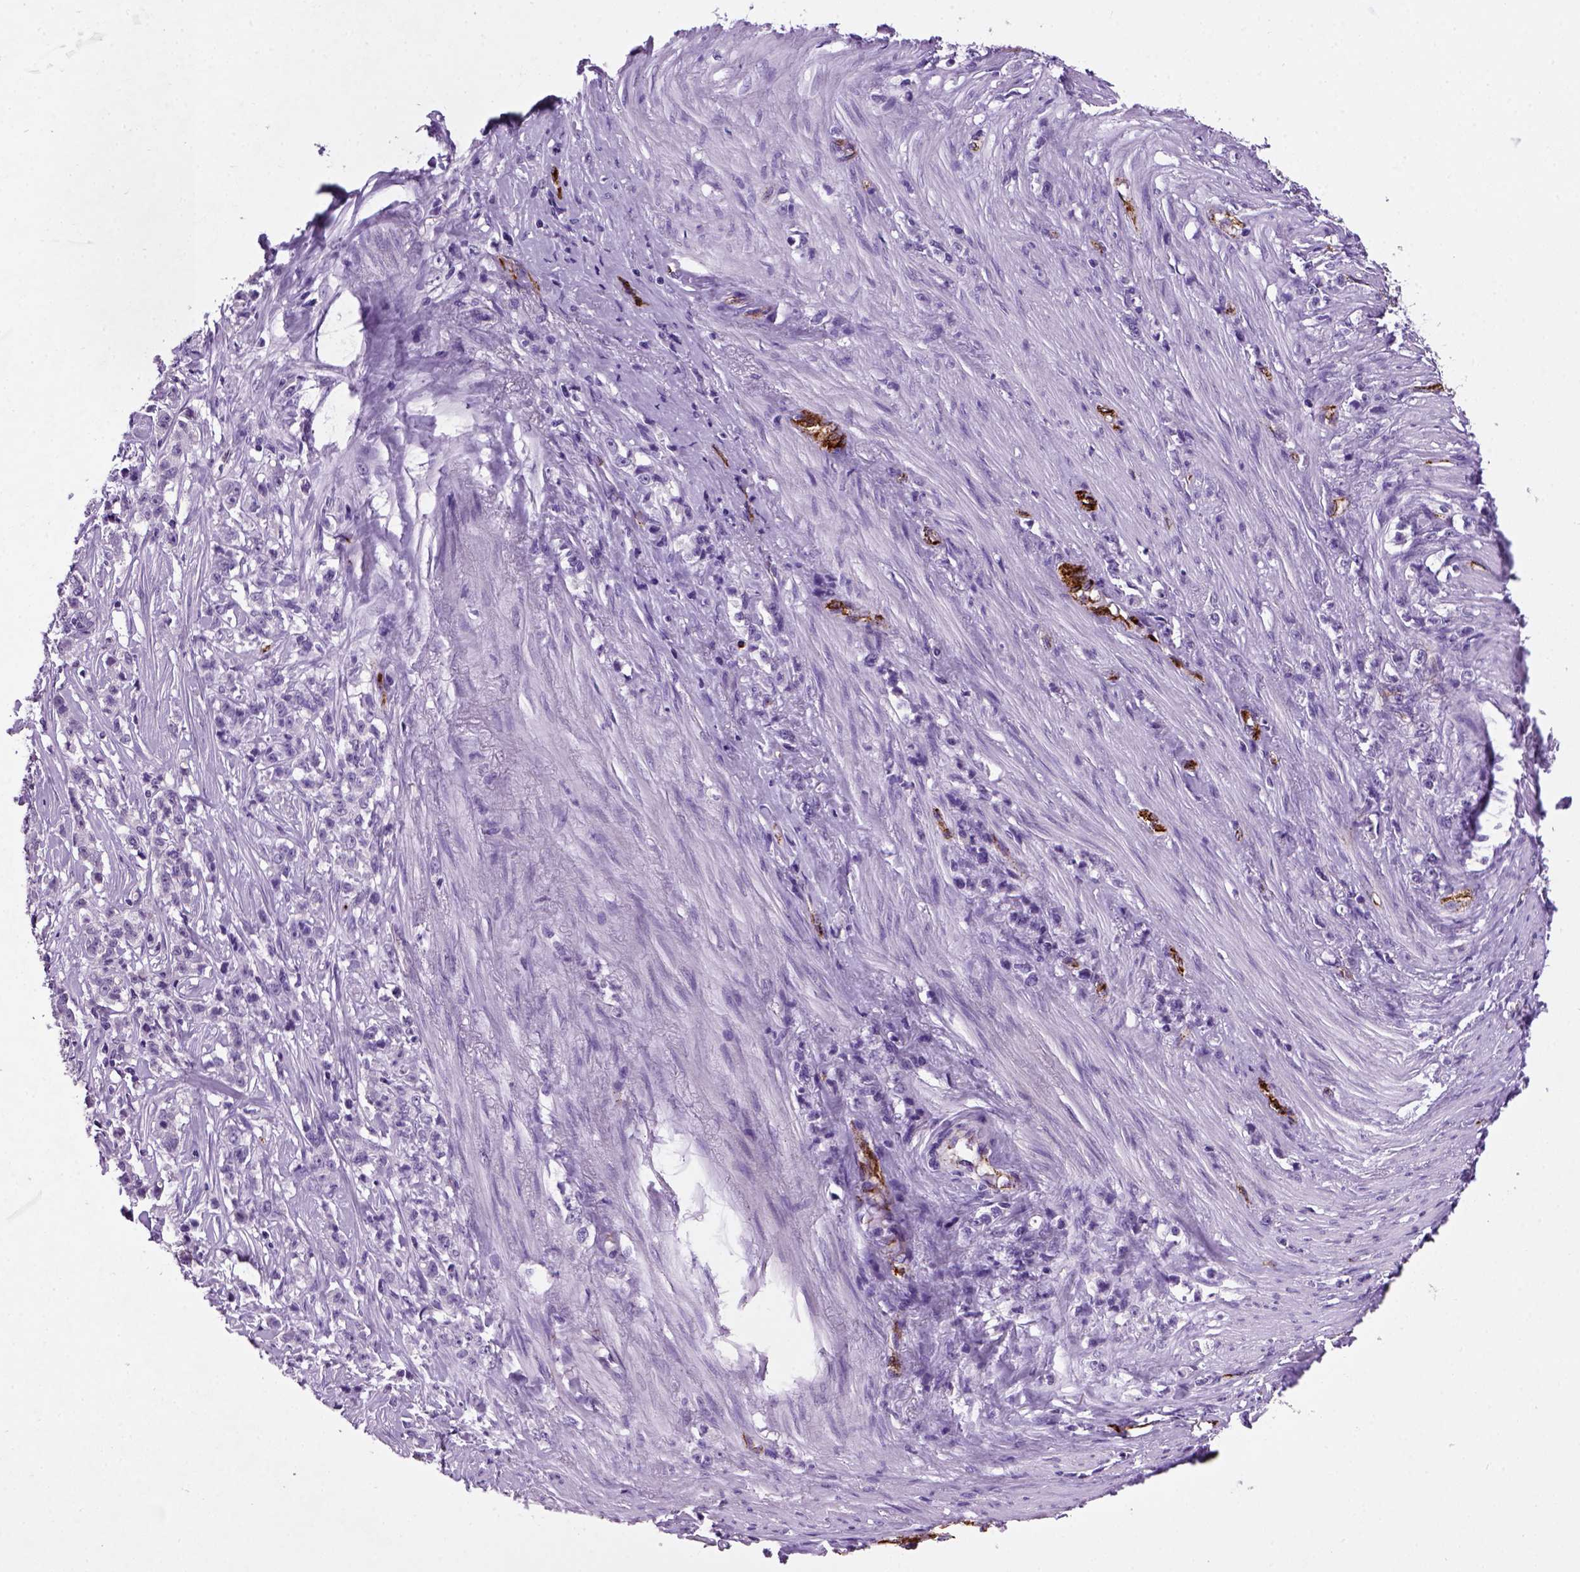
{"staining": {"intensity": "negative", "quantity": "none", "location": "none"}, "tissue": "stomach cancer", "cell_type": "Tumor cells", "image_type": "cancer", "snomed": [{"axis": "morphology", "description": "Adenocarcinoma, NOS"}, {"axis": "topography", "description": "Stomach, lower"}], "caption": "High magnification brightfield microscopy of stomach cancer stained with DAB (brown) and counterstained with hematoxylin (blue): tumor cells show no significant positivity.", "gene": "VWF", "patient": {"sex": "male", "age": 88}}